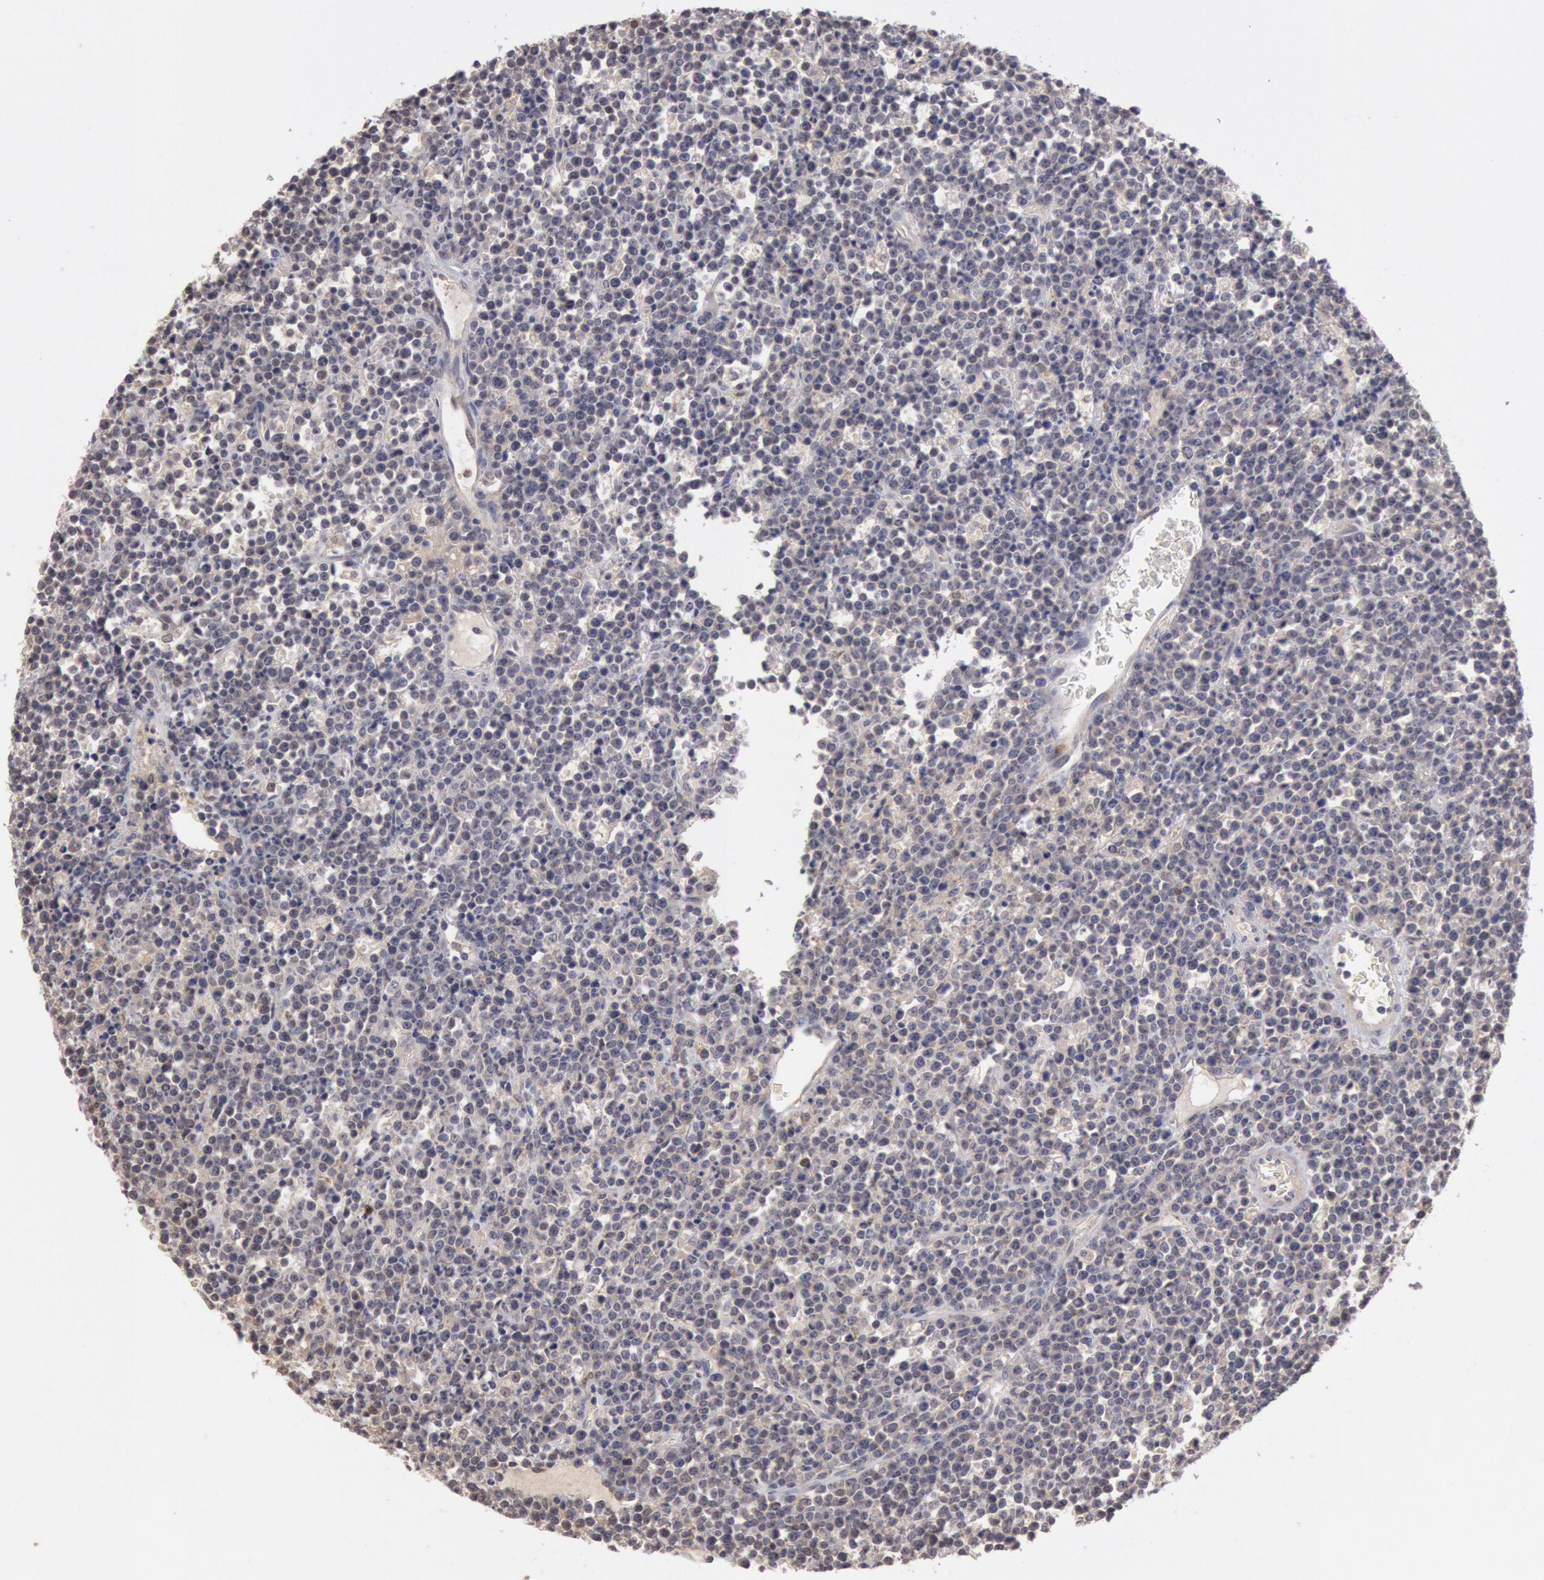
{"staining": {"intensity": "negative", "quantity": "none", "location": "none"}, "tissue": "lymphoma", "cell_type": "Tumor cells", "image_type": "cancer", "snomed": [{"axis": "morphology", "description": "Malignant lymphoma, non-Hodgkin's type, High grade"}, {"axis": "topography", "description": "Ovary"}], "caption": "Immunohistochemistry image of neoplastic tissue: high-grade malignant lymphoma, non-Hodgkin's type stained with DAB (3,3'-diaminobenzidine) reveals no significant protein positivity in tumor cells.", "gene": "PLA2G6", "patient": {"sex": "female", "age": 56}}